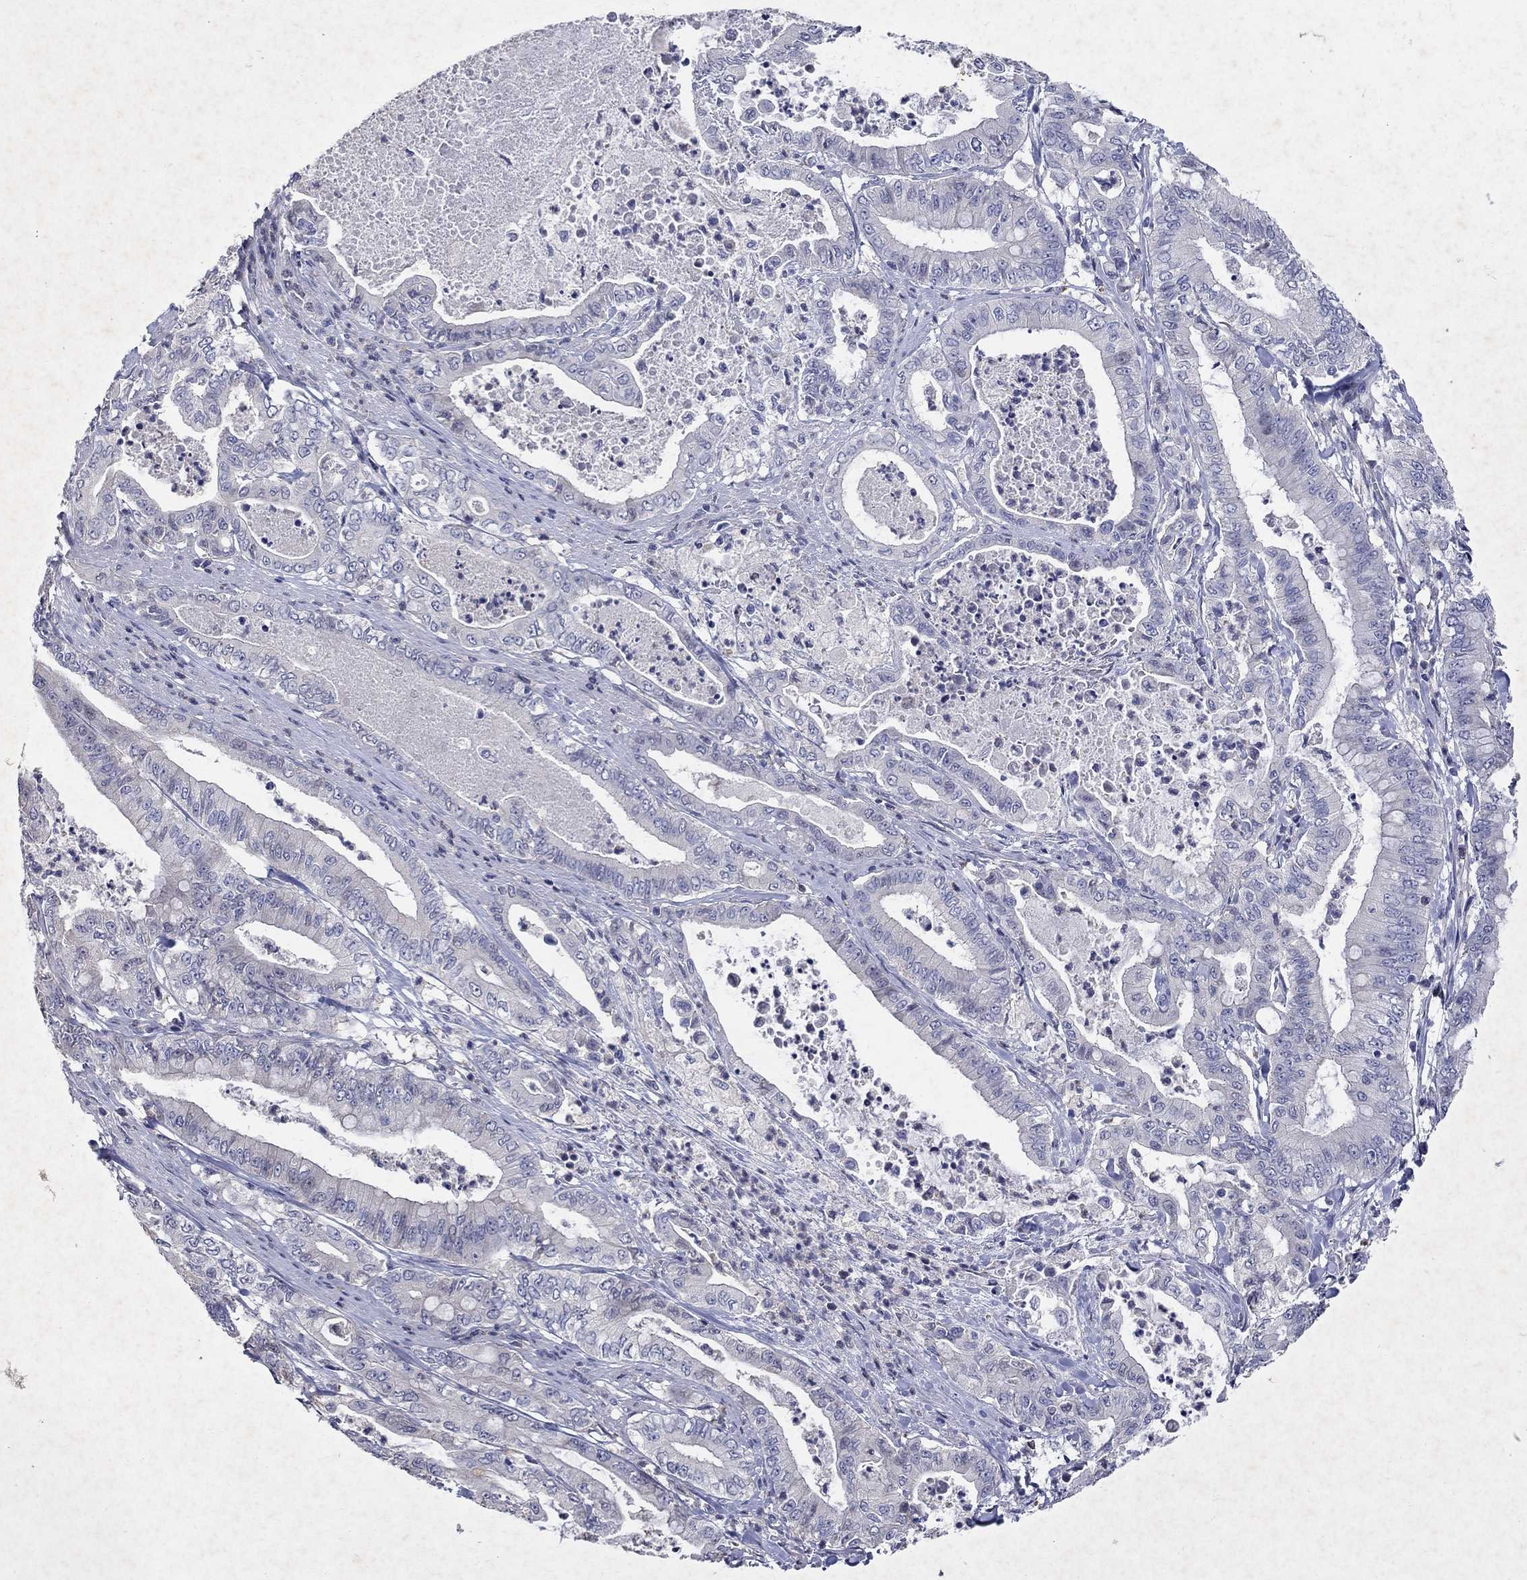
{"staining": {"intensity": "negative", "quantity": "none", "location": "none"}, "tissue": "pancreatic cancer", "cell_type": "Tumor cells", "image_type": "cancer", "snomed": [{"axis": "morphology", "description": "Adenocarcinoma, NOS"}, {"axis": "topography", "description": "Pancreas"}], "caption": "Tumor cells are negative for brown protein staining in pancreatic cancer (adenocarcinoma).", "gene": "CETN1", "patient": {"sex": "male", "age": 71}}